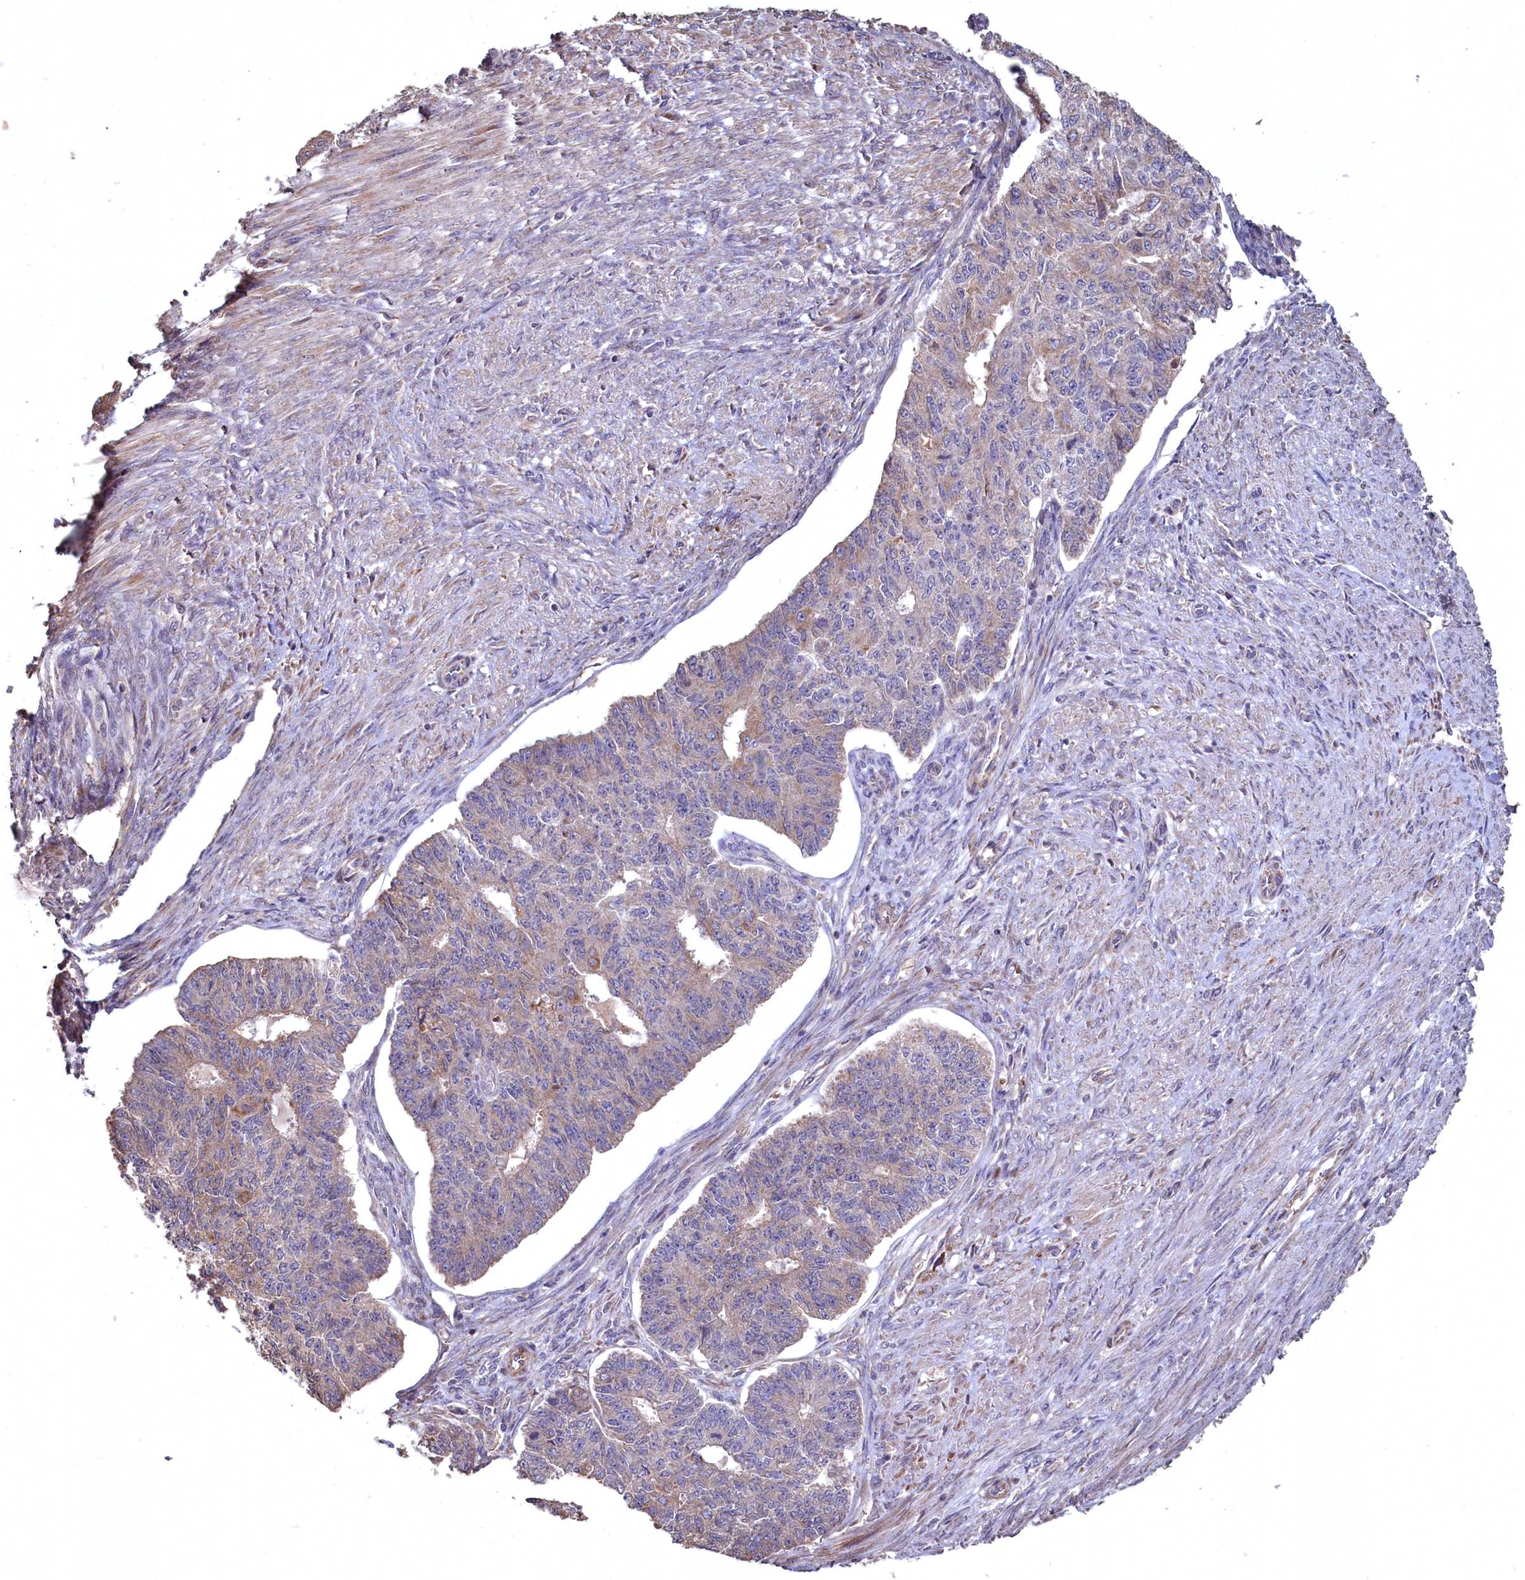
{"staining": {"intensity": "weak", "quantity": "25%-75%", "location": "cytoplasmic/membranous"}, "tissue": "endometrial cancer", "cell_type": "Tumor cells", "image_type": "cancer", "snomed": [{"axis": "morphology", "description": "Adenocarcinoma, NOS"}, {"axis": "topography", "description": "Endometrium"}], "caption": "Immunohistochemistry (IHC) photomicrograph of endometrial cancer stained for a protein (brown), which demonstrates low levels of weak cytoplasmic/membranous staining in about 25%-75% of tumor cells.", "gene": "FUNDC1", "patient": {"sex": "female", "age": 32}}